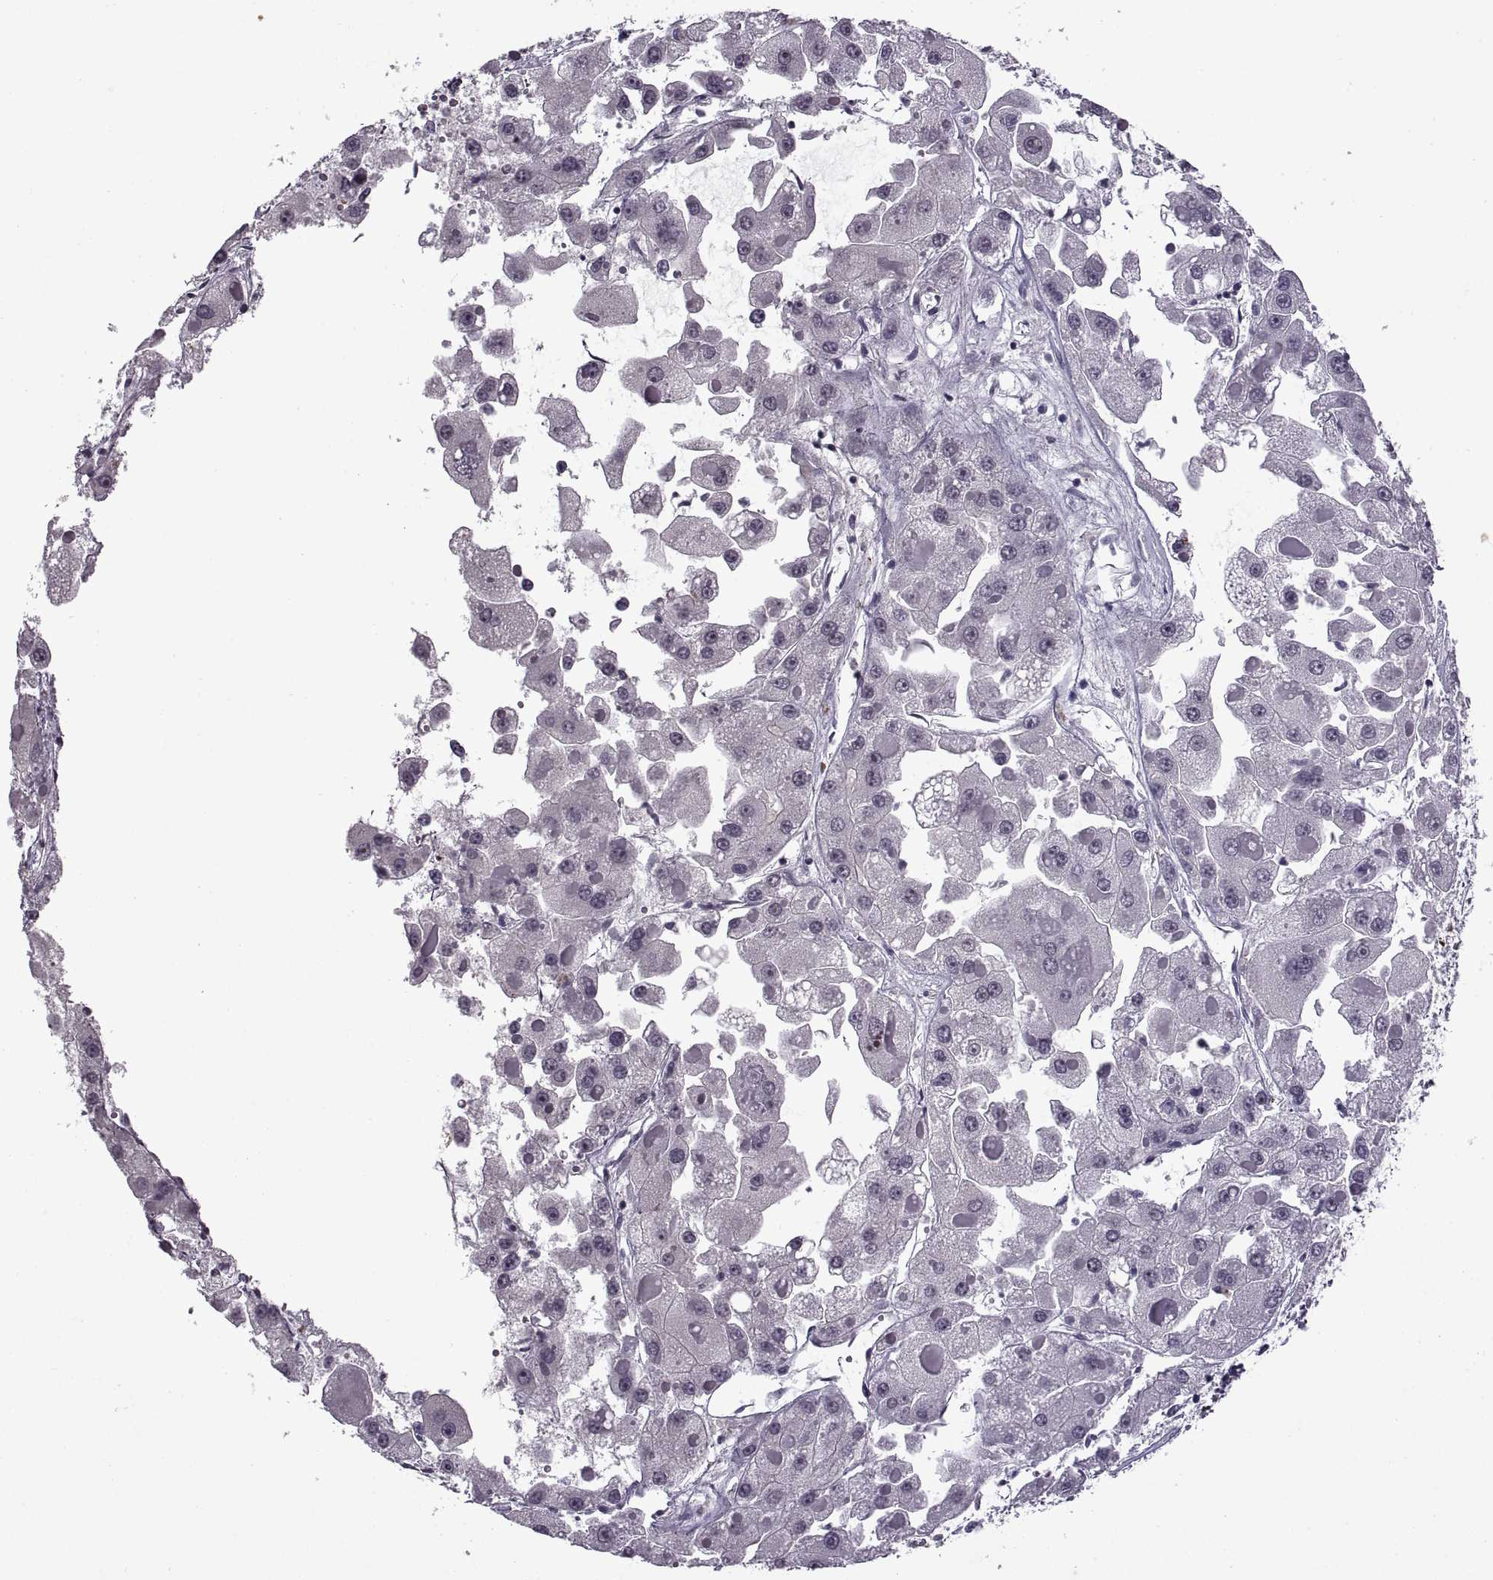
{"staining": {"intensity": "strong", "quantity": "<25%", "location": "nuclear"}, "tissue": "liver cancer", "cell_type": "Tumor cells", "image_type": "cancer", "snomed": [{"axis": "morphology", "description": "Carcinoma, Hepatocellular, NOS"}, {"axis": "topography", "description": "Liver"}], "caption": "The photomicrograph shows immunohistochemical staining of liver cancer. There is strong nuclear staining is appreciated in approximately <25% of tumor cells. The staining was performed using DAB (3,3'-diaminobenzidine), with brown indicating positive protein expression. Nuclei are stained blue with hematoxylin.", "gene": "SINHCAF", "patient": {"sex": "female", "age": 73}}